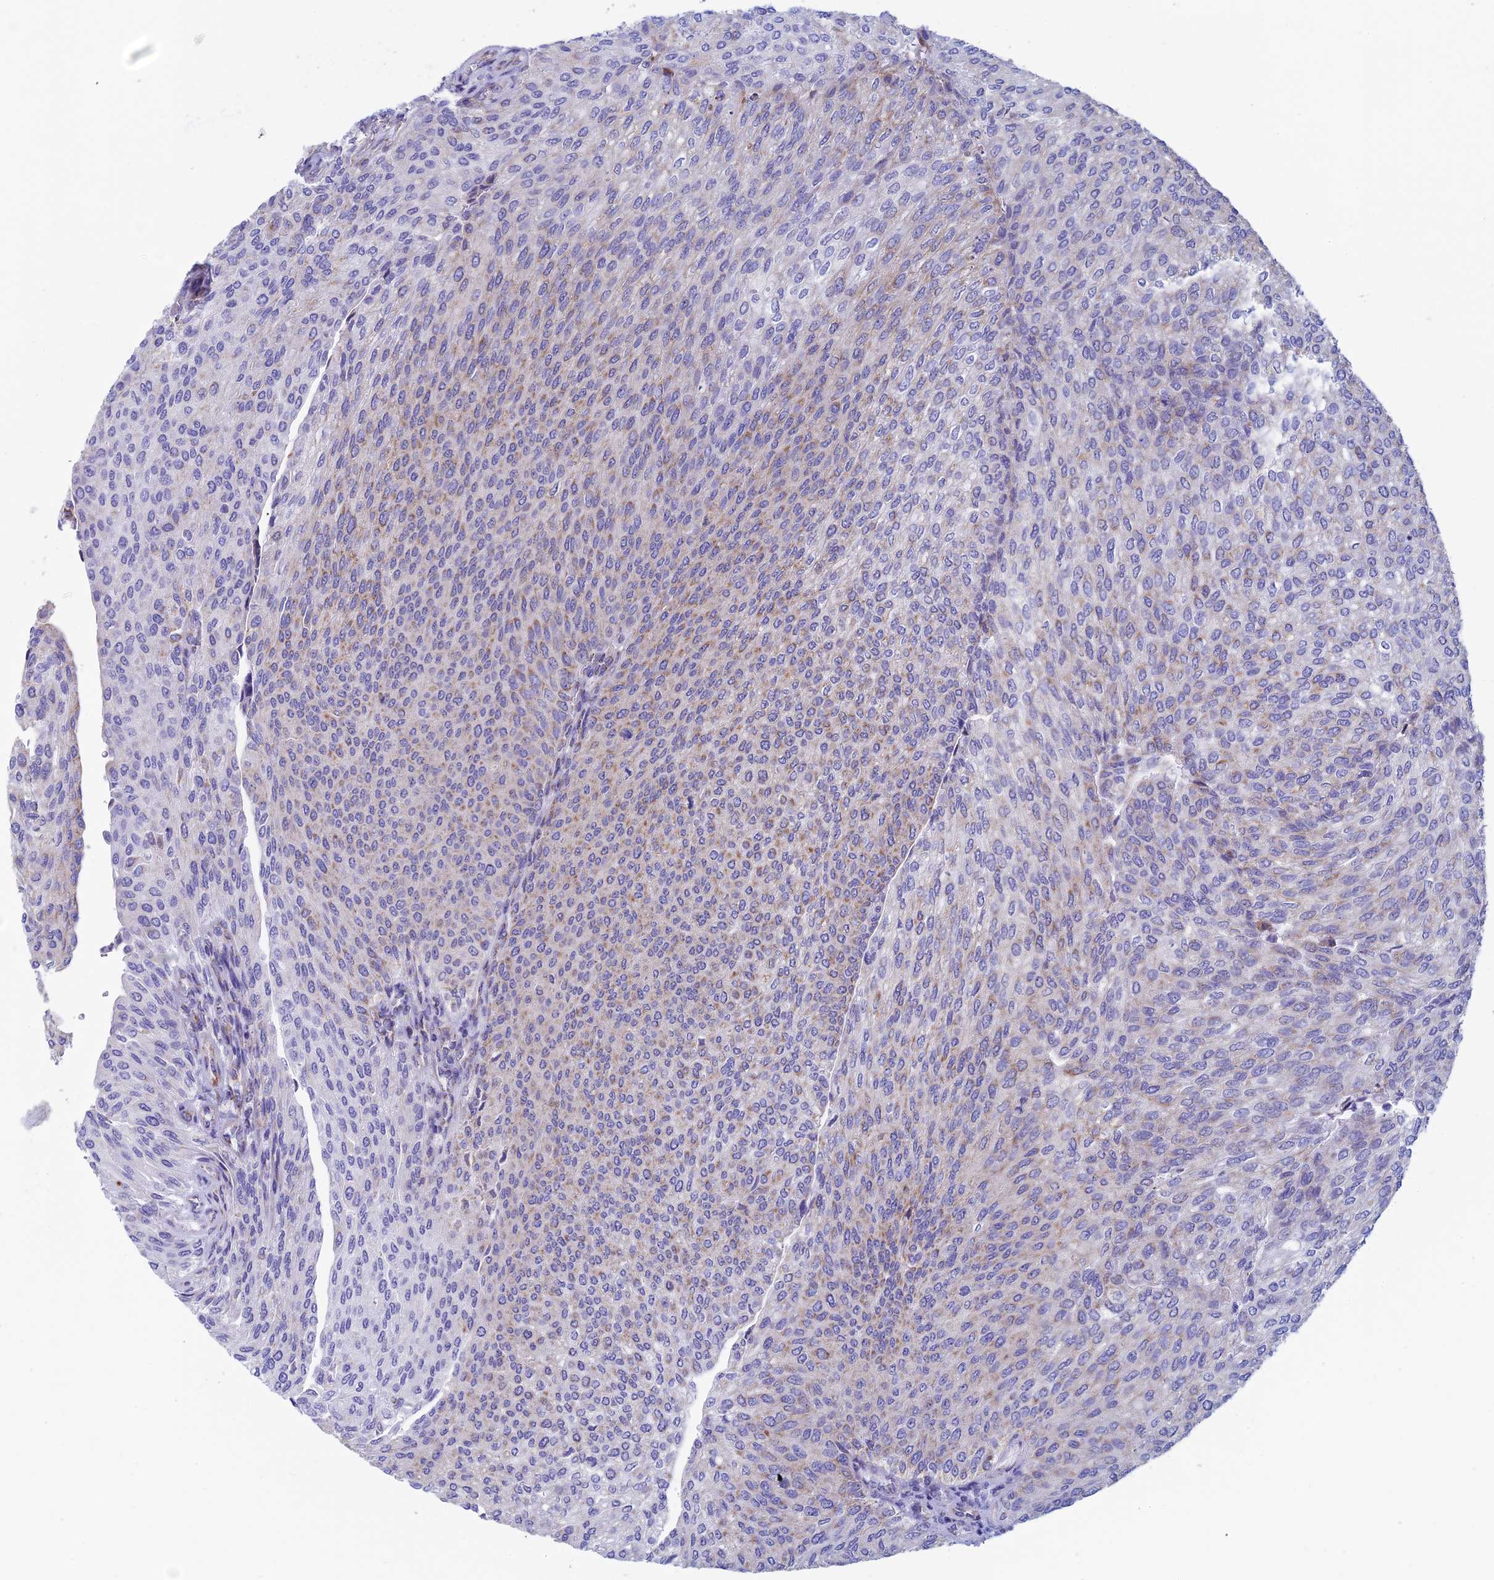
{"staining": {"intensity": "weak", "quantity": "25%-75%", "location": "cytoplasmic/membranous"}, "tissue": "urothelial cancer", "cell_type": "Tumor cells", "image_type": "cancer", "snomed": [{"axis": "morphology", "description": "Urothelial carcinoma, High grade"}, {"axis": "topography", "description": "Urinary bladder"}], "caption": "Immunohistochemical staining of urothelial cancer demonstrates low levels of weak cytoplasmic/membranous expression in about 25%-75% of tumor cells.", "gene": "NDUFB9", "patient": {"sex": "female", "age": 79}}